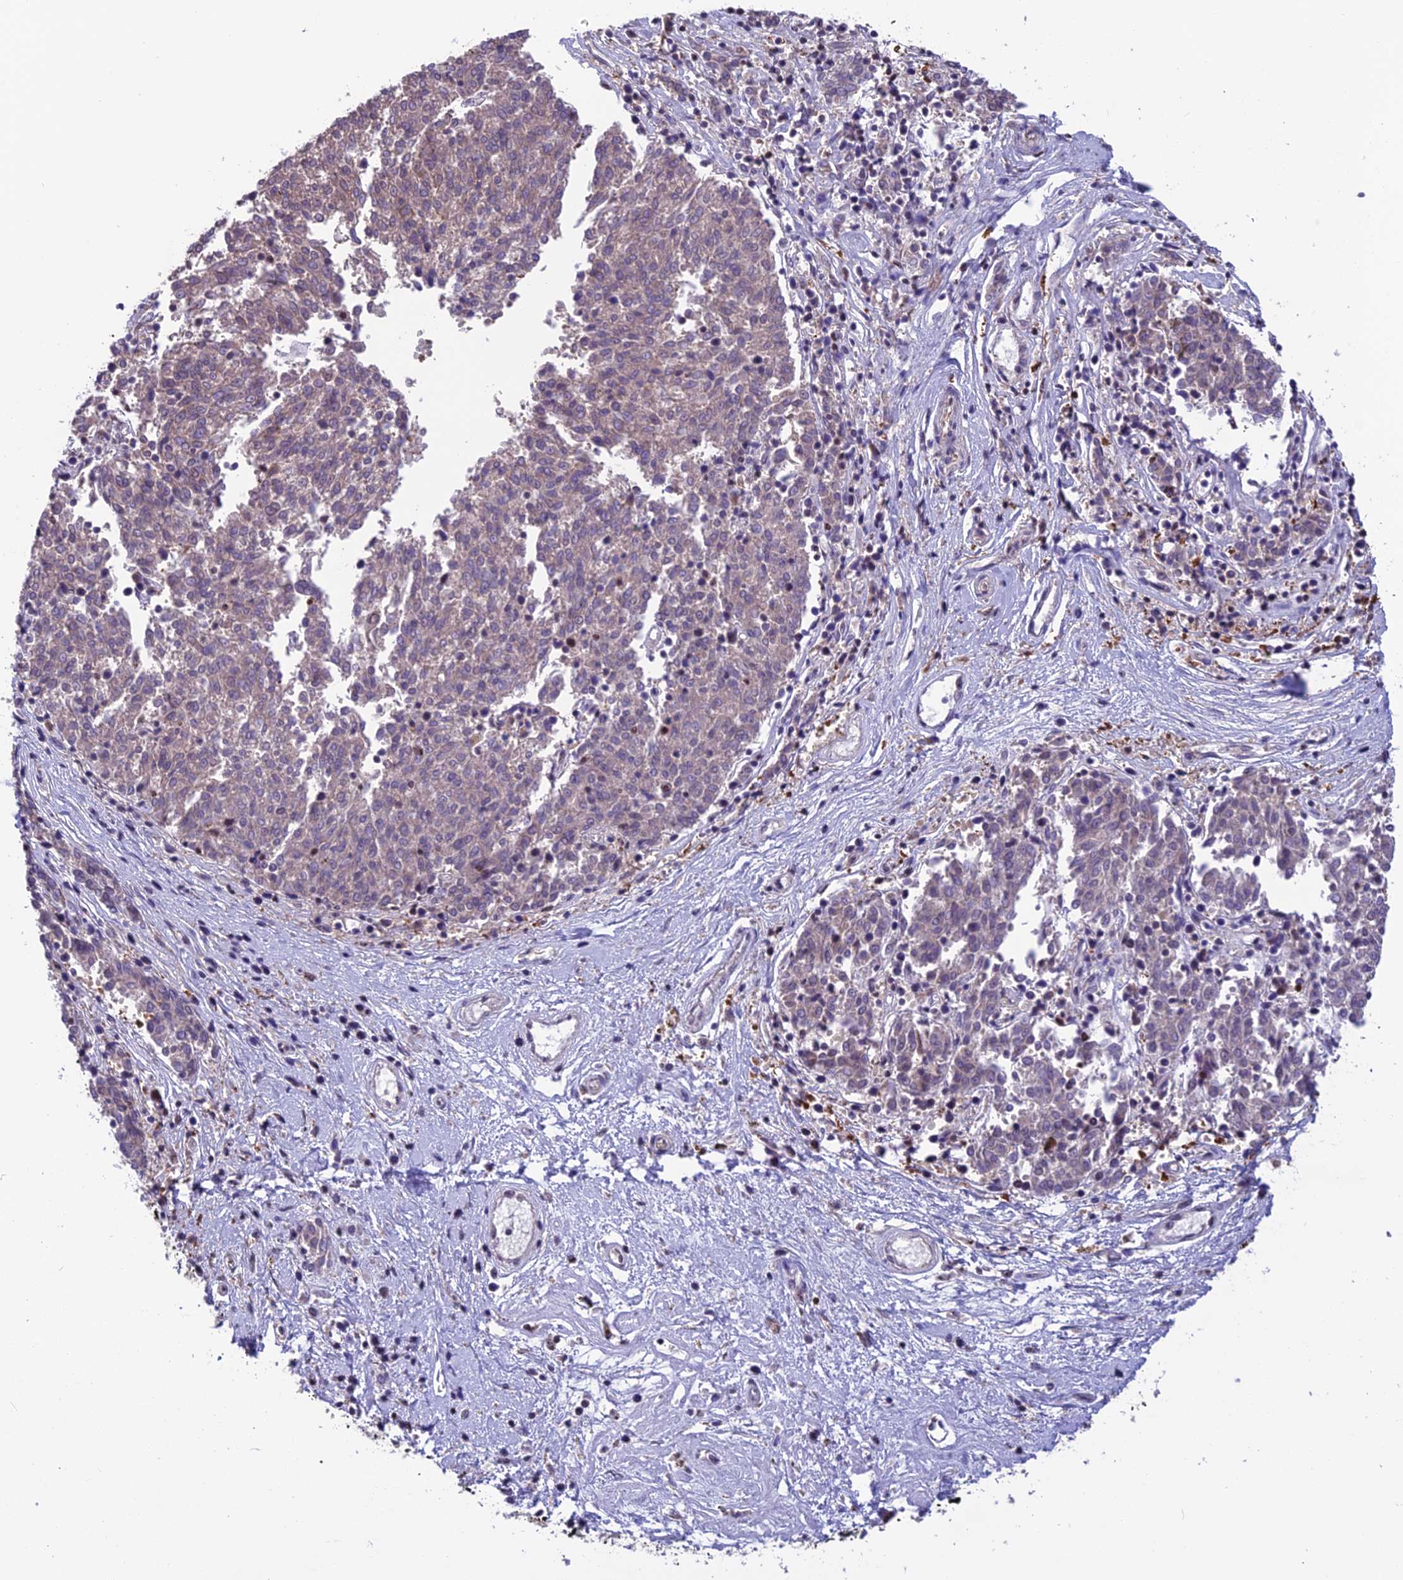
{"staining": {"intensity": "weak", "quantity": "<25%", "location": "nuclear"}, "tissue": "melanoma", "cell_type": "Tumor cells", "image_type": "cancer", "snomed": [{"axis": "morphology", "description": "Malignant melanoma, NOS"}, {"axis": "topography", "description": "Skin"}], "caption": "Histopathology image shows no significant protein staining in tumor cells of malignant melanoma. Brightfield microscopy of immunohistochemistry stained with DAB (brown) and hematoxylin (blue), captured at high magnification.", "gene": "MIS12", "patient": {"sex": "female", "age": 72}}